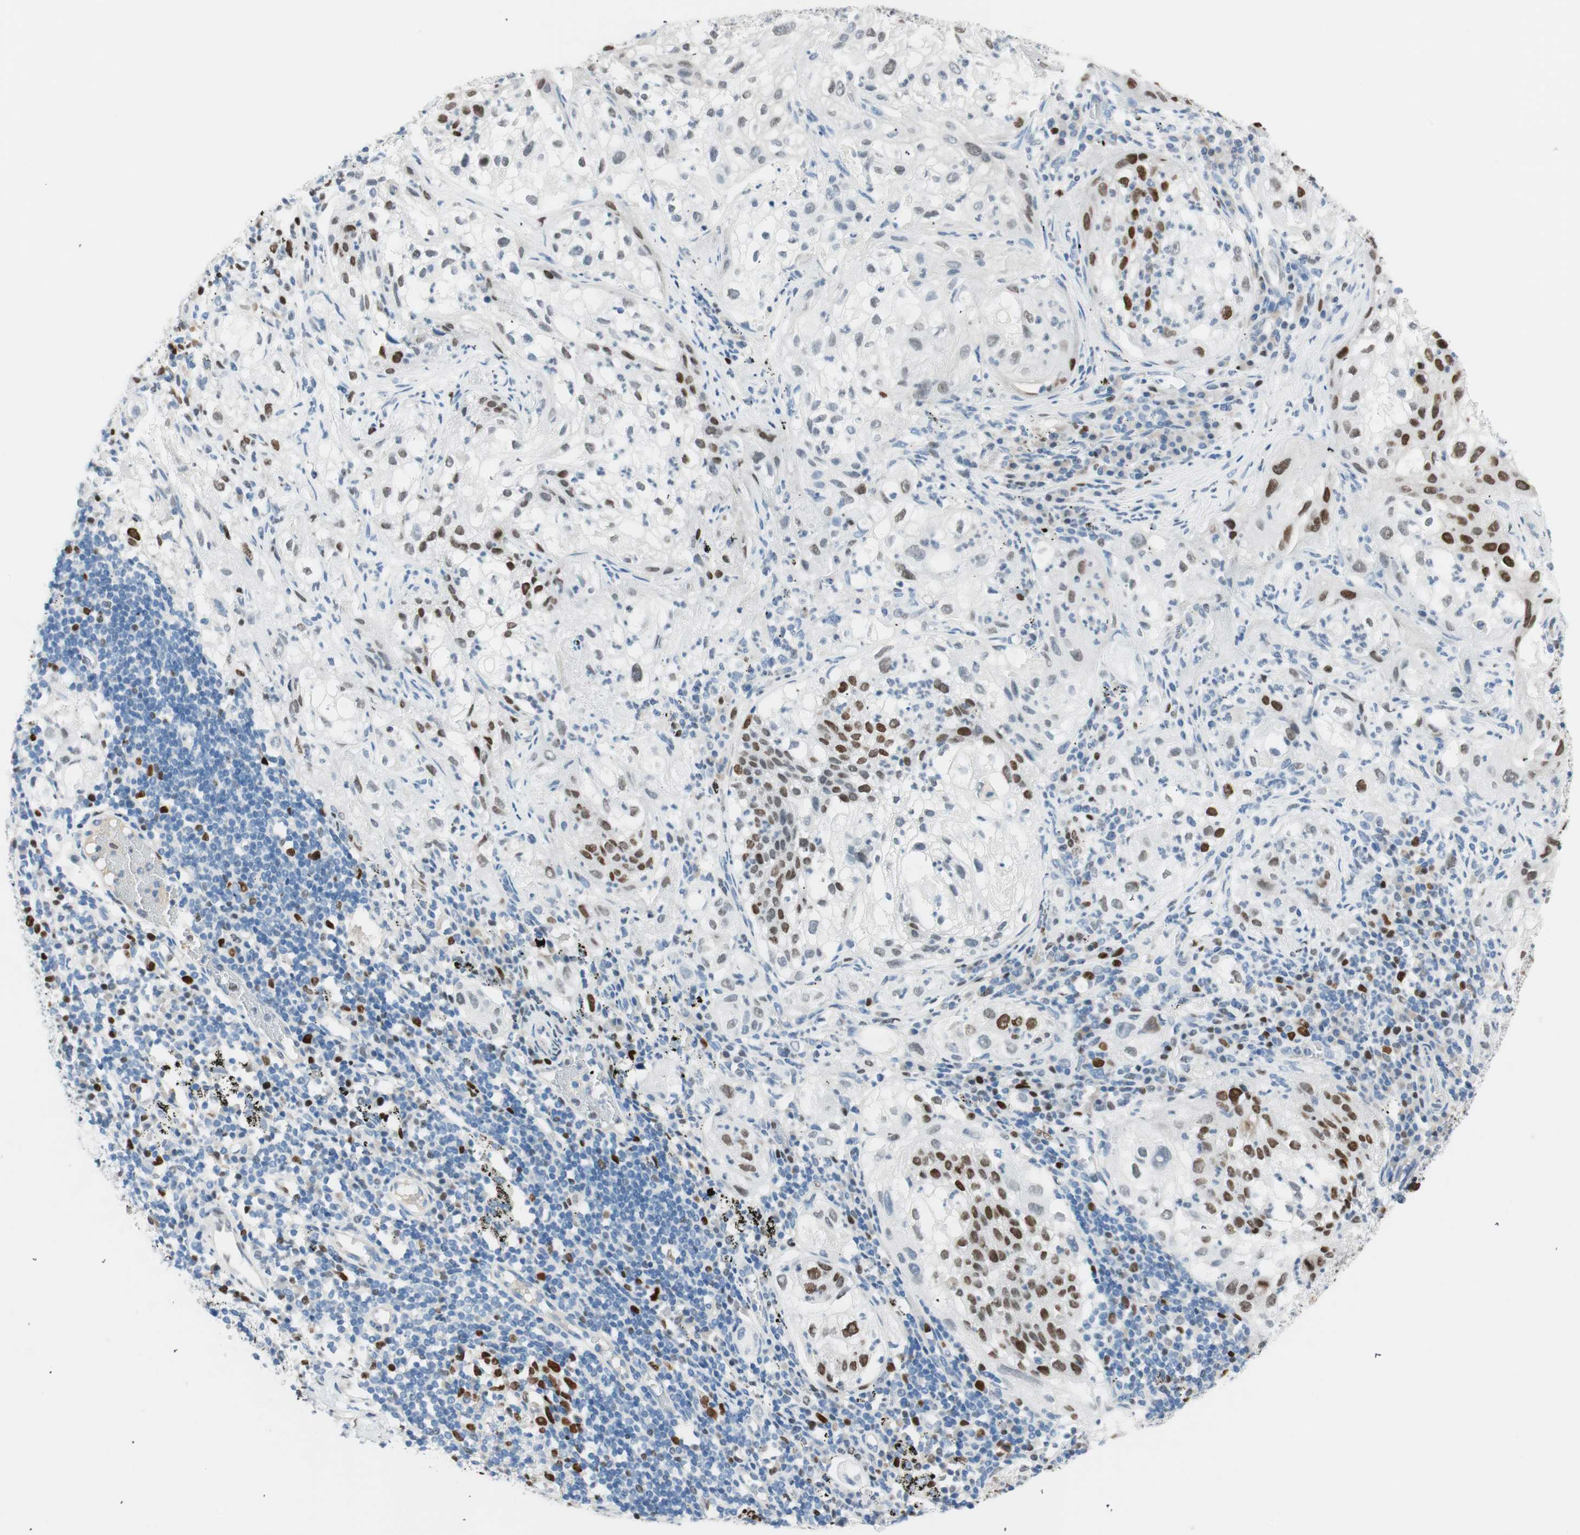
{"staining": {"intensity": "moderate", "quantity": "25%-75%", "location": "nuclear"}, "tissue": "lung cancer", "cell_type": "Tumor cells", "image_type": "cancer", "snomed": [{"axis": "morphology", "description": "Inflammation, NOS"}, {"axis": "morphology", "description": "Squamous cell carcinoma, NOS"}, {"axis": "topography", "description": "Lymph node"}, {"axis": "topography", "description": "Soft tissue"}, {"axis": "topography", "description": "Lung"}], "caption": "A medium amount of moderate nuclear staining is present in approximately 25%-75% of tumor cells in lung squamous cell carcinoma tissue.", "gene": "EZH2", "patient": {"sex": "male", "age": 66}}